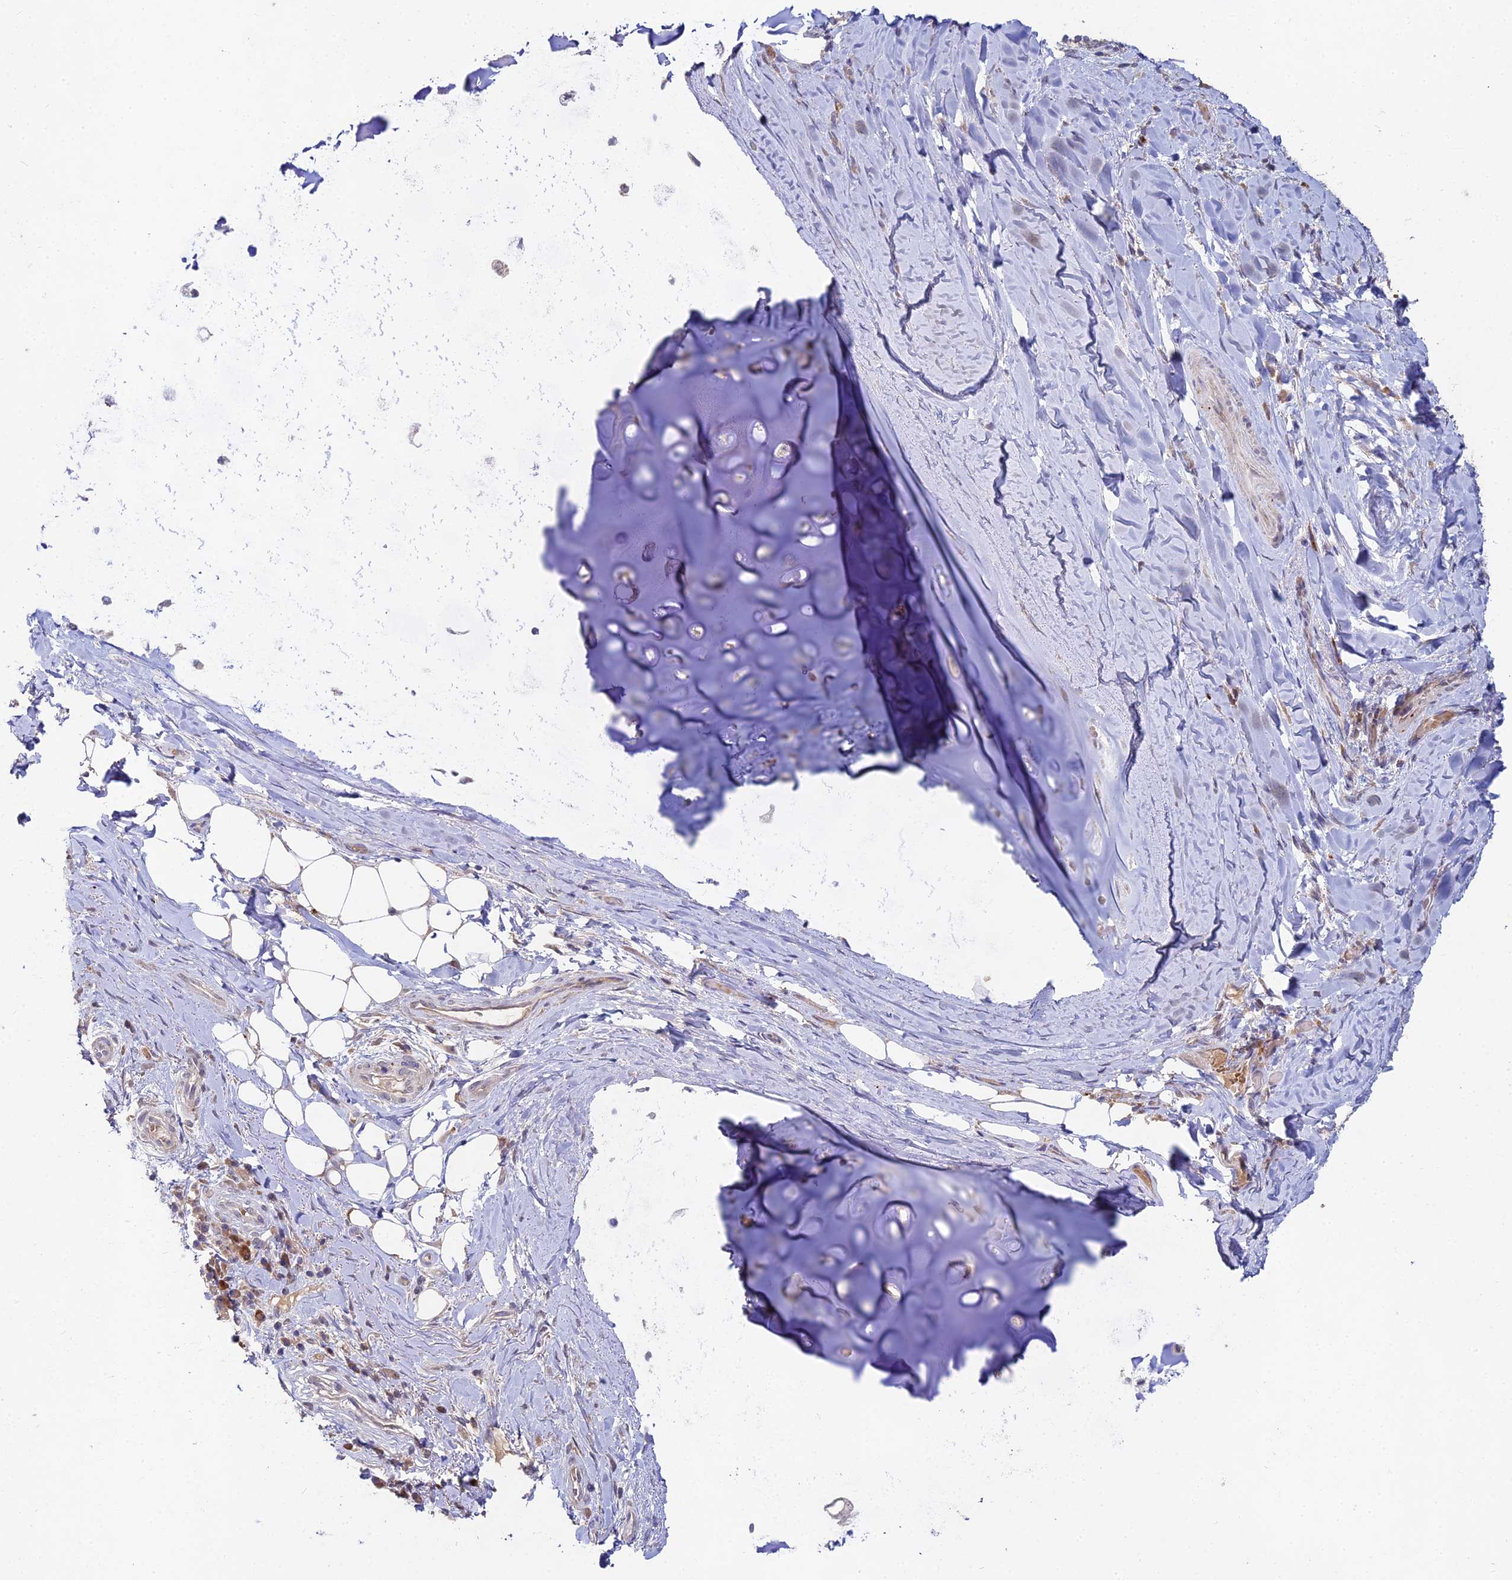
{"staining": {"intensity": "weak", "quantity": ">75%", "location": "cytoplasmic/membranous"}, "tissue": "adipose tissue", "cell_type": "Adipocytes", "image_type": "normal", "snomed": [{"axis": "morphology", "description": "Normal tissue, NOS"}, {"axis": "morphology", "description": "Squamous cell carcinoma, NOS"}, {"axis": "topography", "description": "Bronchus"}, {"axis": "topography", "description": "Lung"}], "caption": "The photomicrograph exhibits staining of benign adipose tissue, revealing weak cytoplasmic/membranous protein expression (brown color) within adipocytes.", "gene": "WDR43", "patient": {"sex": "male", "age": 64}}